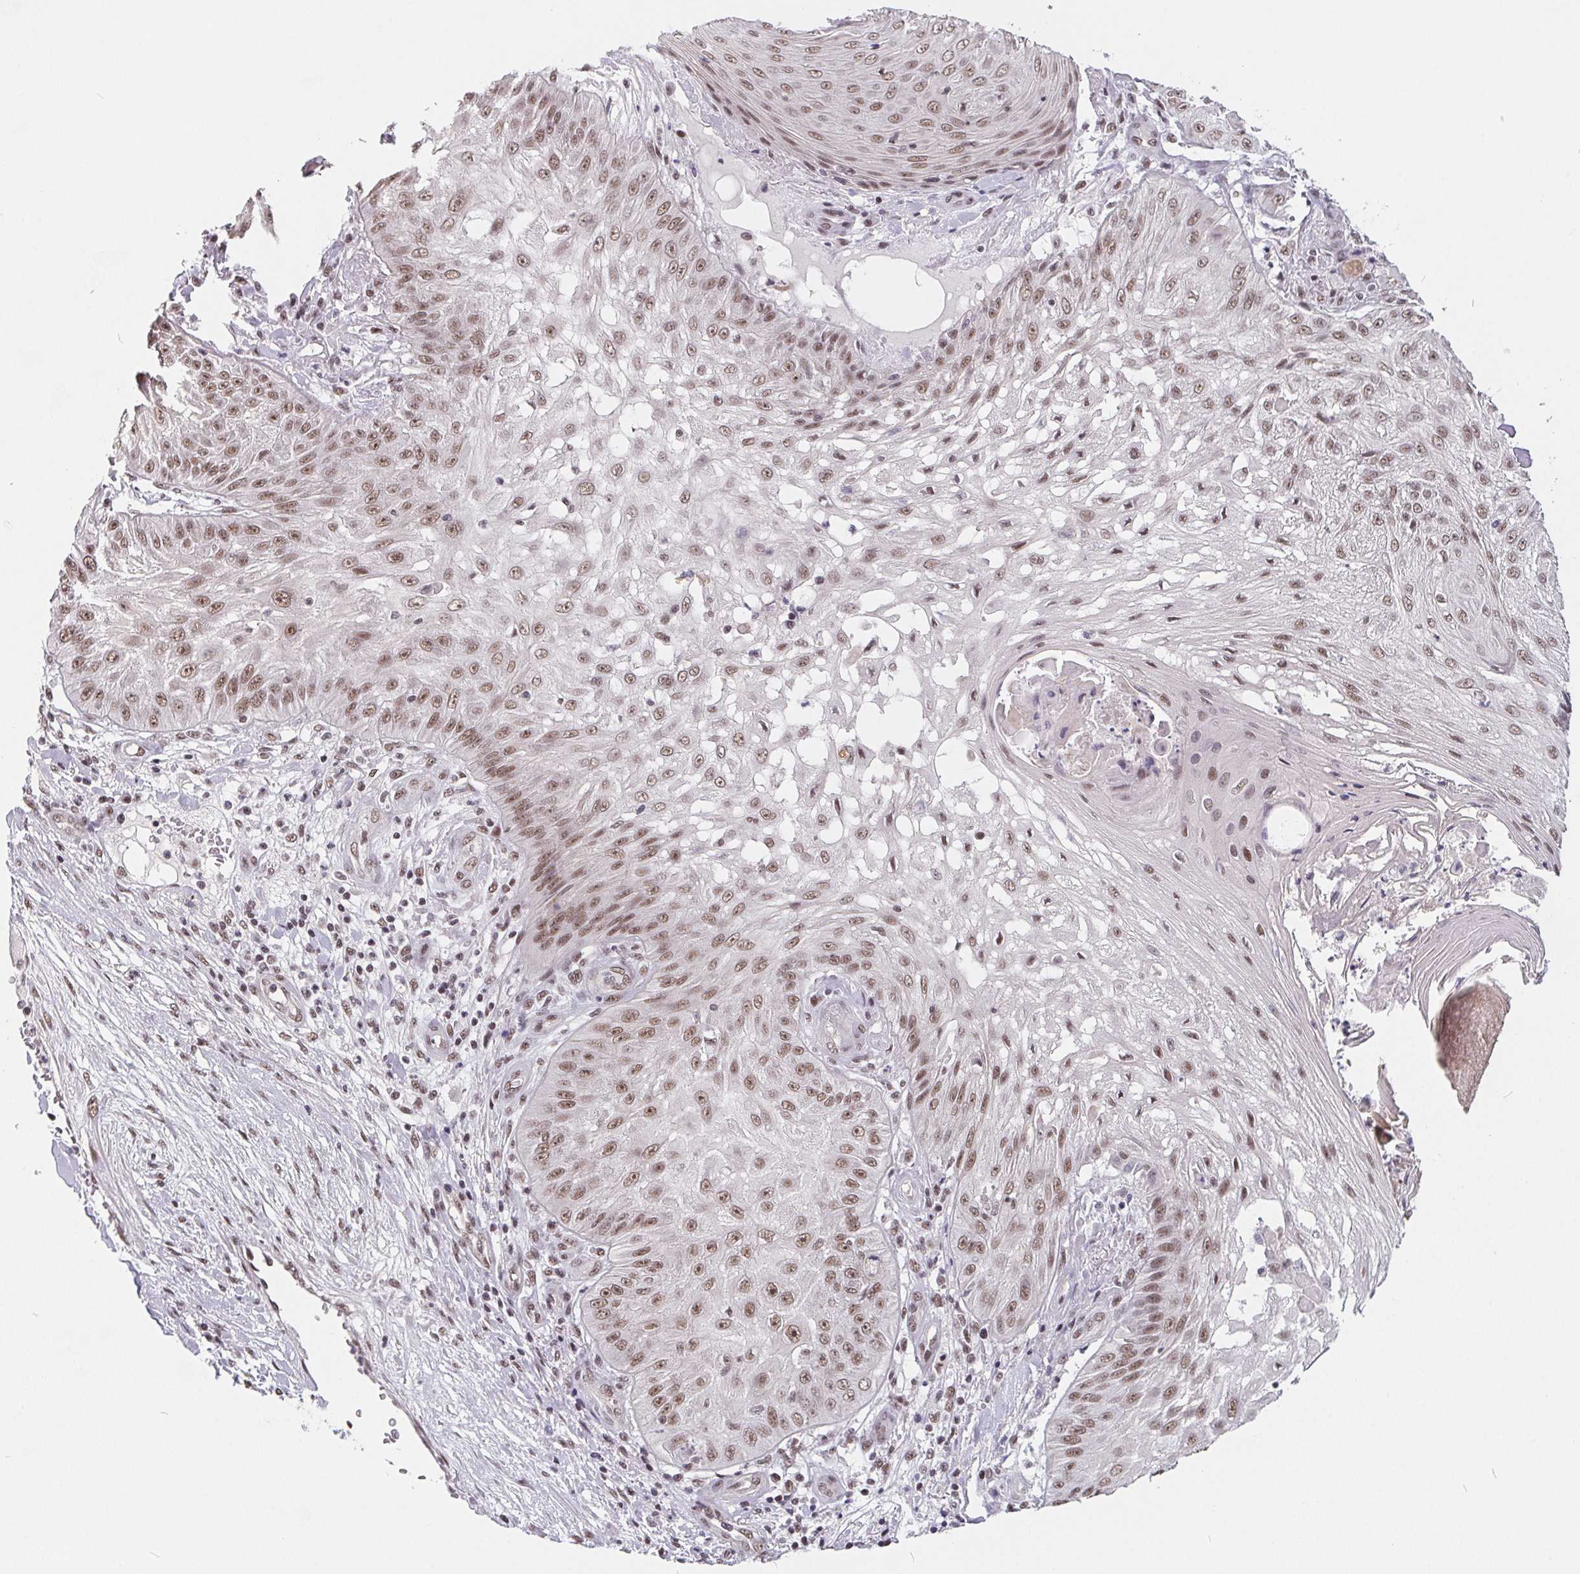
{"staining": {"intensity": "moderate", "quantity": ">75%", "location": "nuclear"}, "tissue": "skin cancer", "cell_type": "Tumor cells", "image_type": "cancer", "snomed": [{"axis": "morphology", "description": "Squamous cell carcinoma, NOS"}, {"axis": "topography", "description": "Skin"}], "caption": "Skin cancer stained with a protein marker reveals moderate staining in tumor cells.", "gene": "TCERG1", "patient": {"sex": "male", "age": 70}}